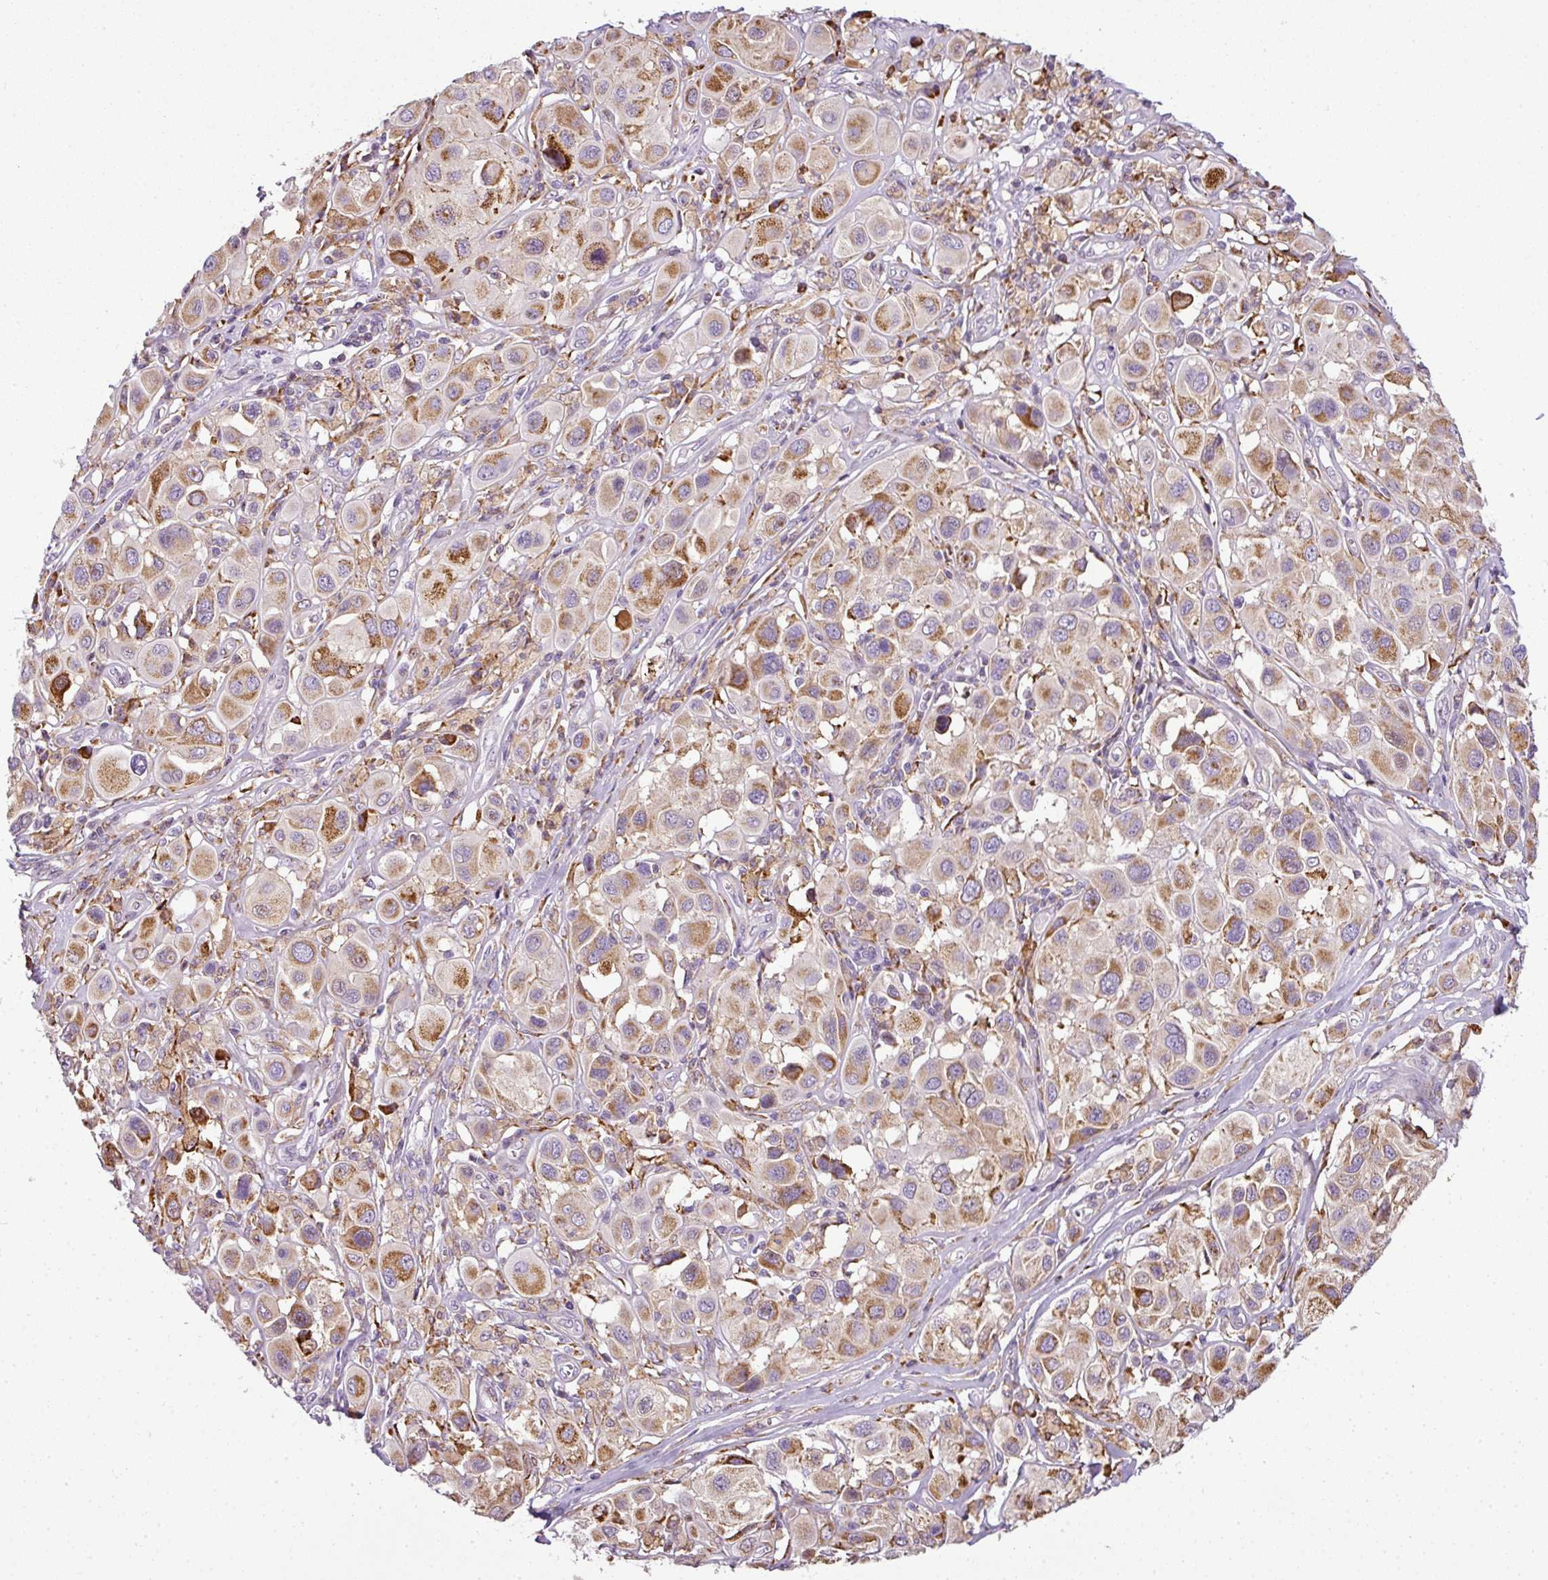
{"staining": {"intensity": "moderate", "quantity": ">75%", "location": "cytoplasmic/membranous"}, "tissue": "melanoma", "cell_type": "Tumor cells", "image_type": "cancer", "snomed": [{"axis": "morphology", "description": "Malignant melanoma, Metastatic site"}, {"axis": "topography", "description": "Skin"}], "caption": "Immunohistochemistry (IHC) of melanoma exhibits medium levels of moderate cytoplasmic/membranous expression in about >75% of tumor cells.", "gene": "ANKRD18A", "patient": {"sex": "male", "age": 41}}